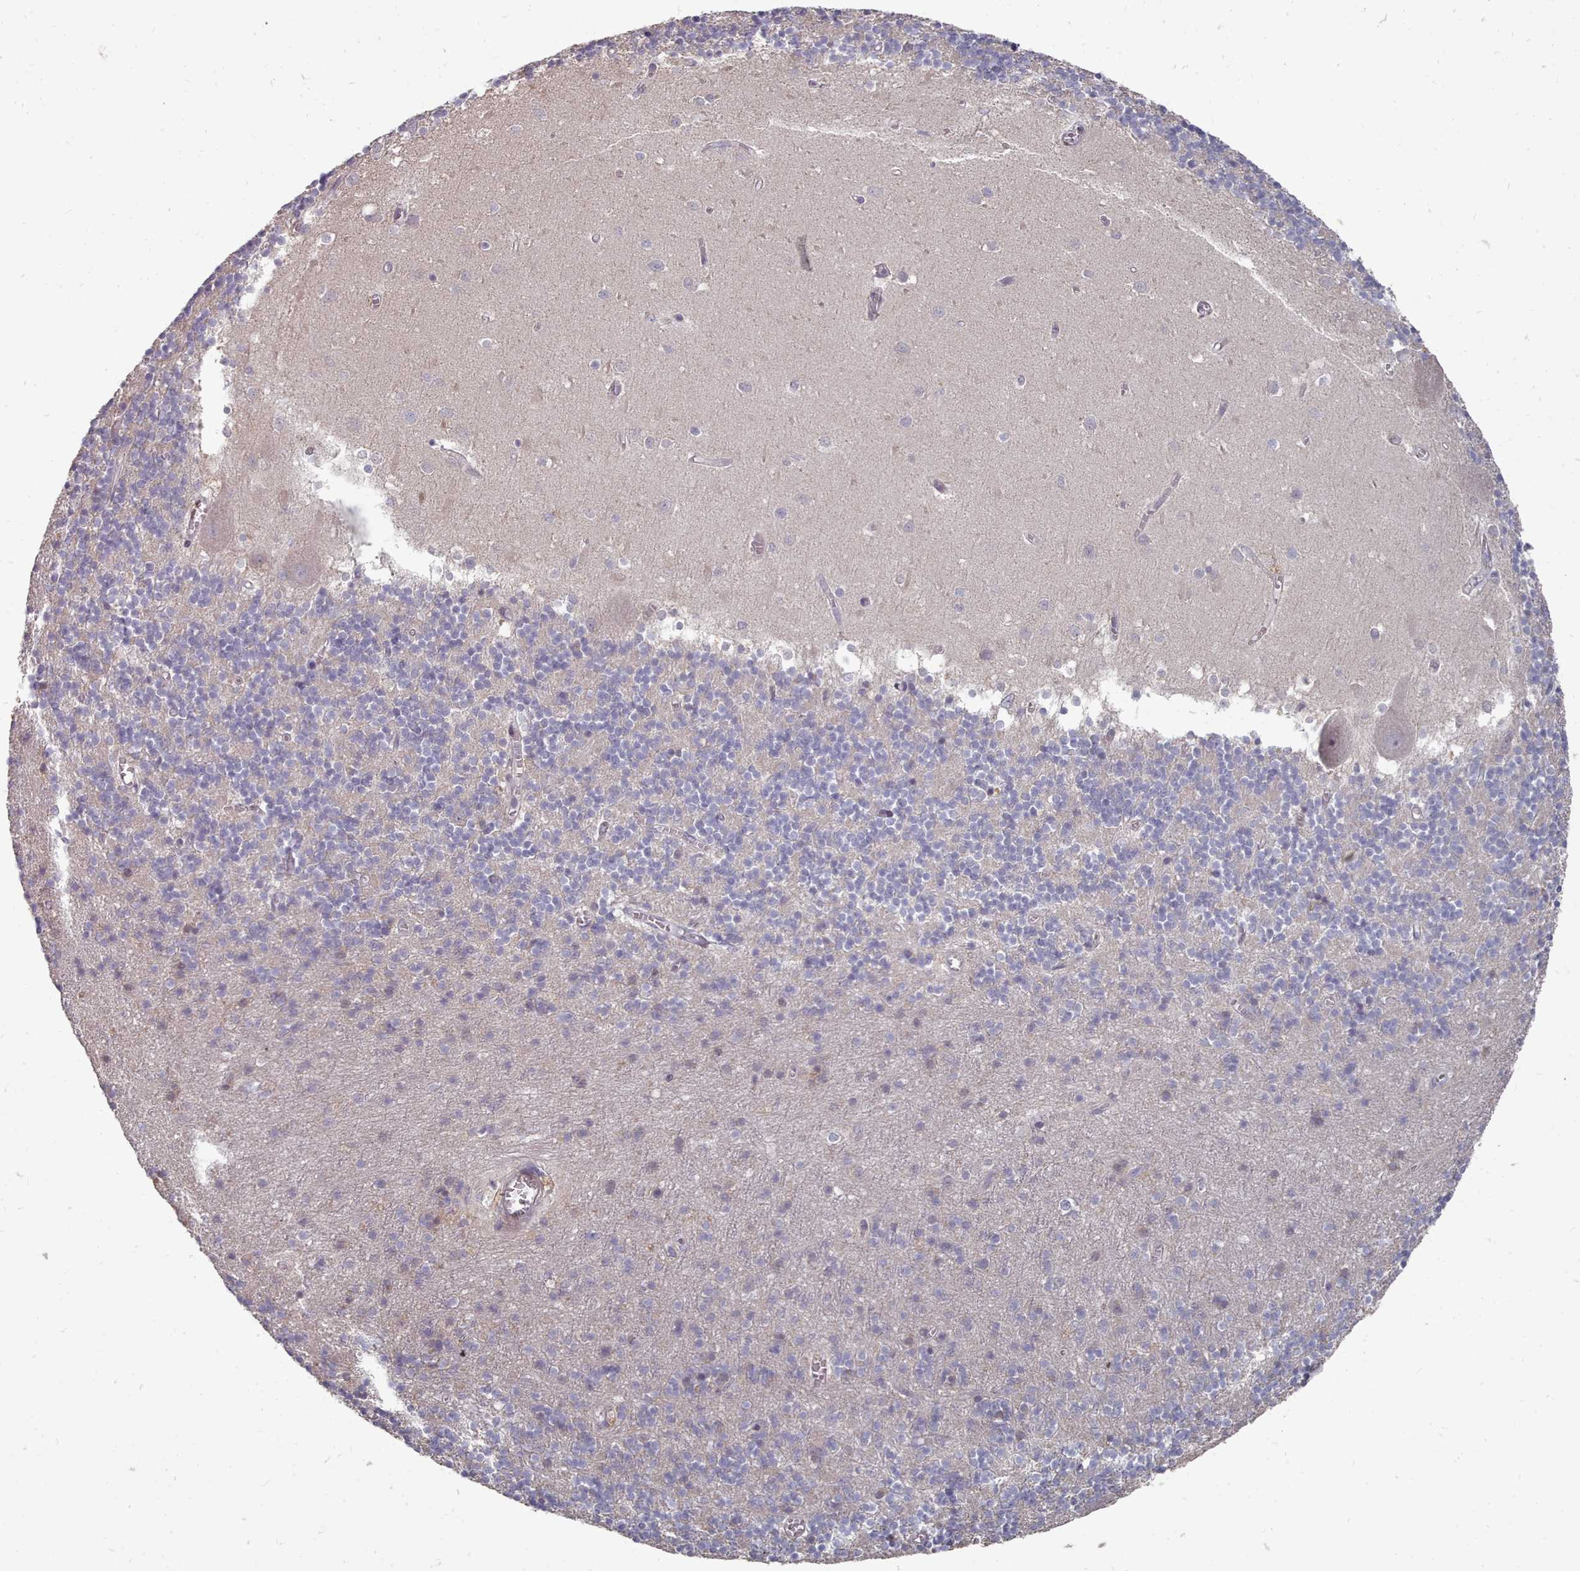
{"staining": {"intensity": "negative", "quantity": "none", "location": "none"}, "tissue": "cerebellum", "cell_type": "Cells in granular layer", "image_type": "normal", "snomed": [{"axis": "morphology", "description": "Normal tissue, NOS"}, {"axis": "topography", "description": "Cerebellum"}], "caption": "A histopathology image of human cerebellum is negative for staining in cells in granular layer. (DAB immunohistochemistry (IHC) visualized using brightfield microscopy, high magnification).", "gene": "ACKR3", "patient": {"sex": "male", "age": 54}}